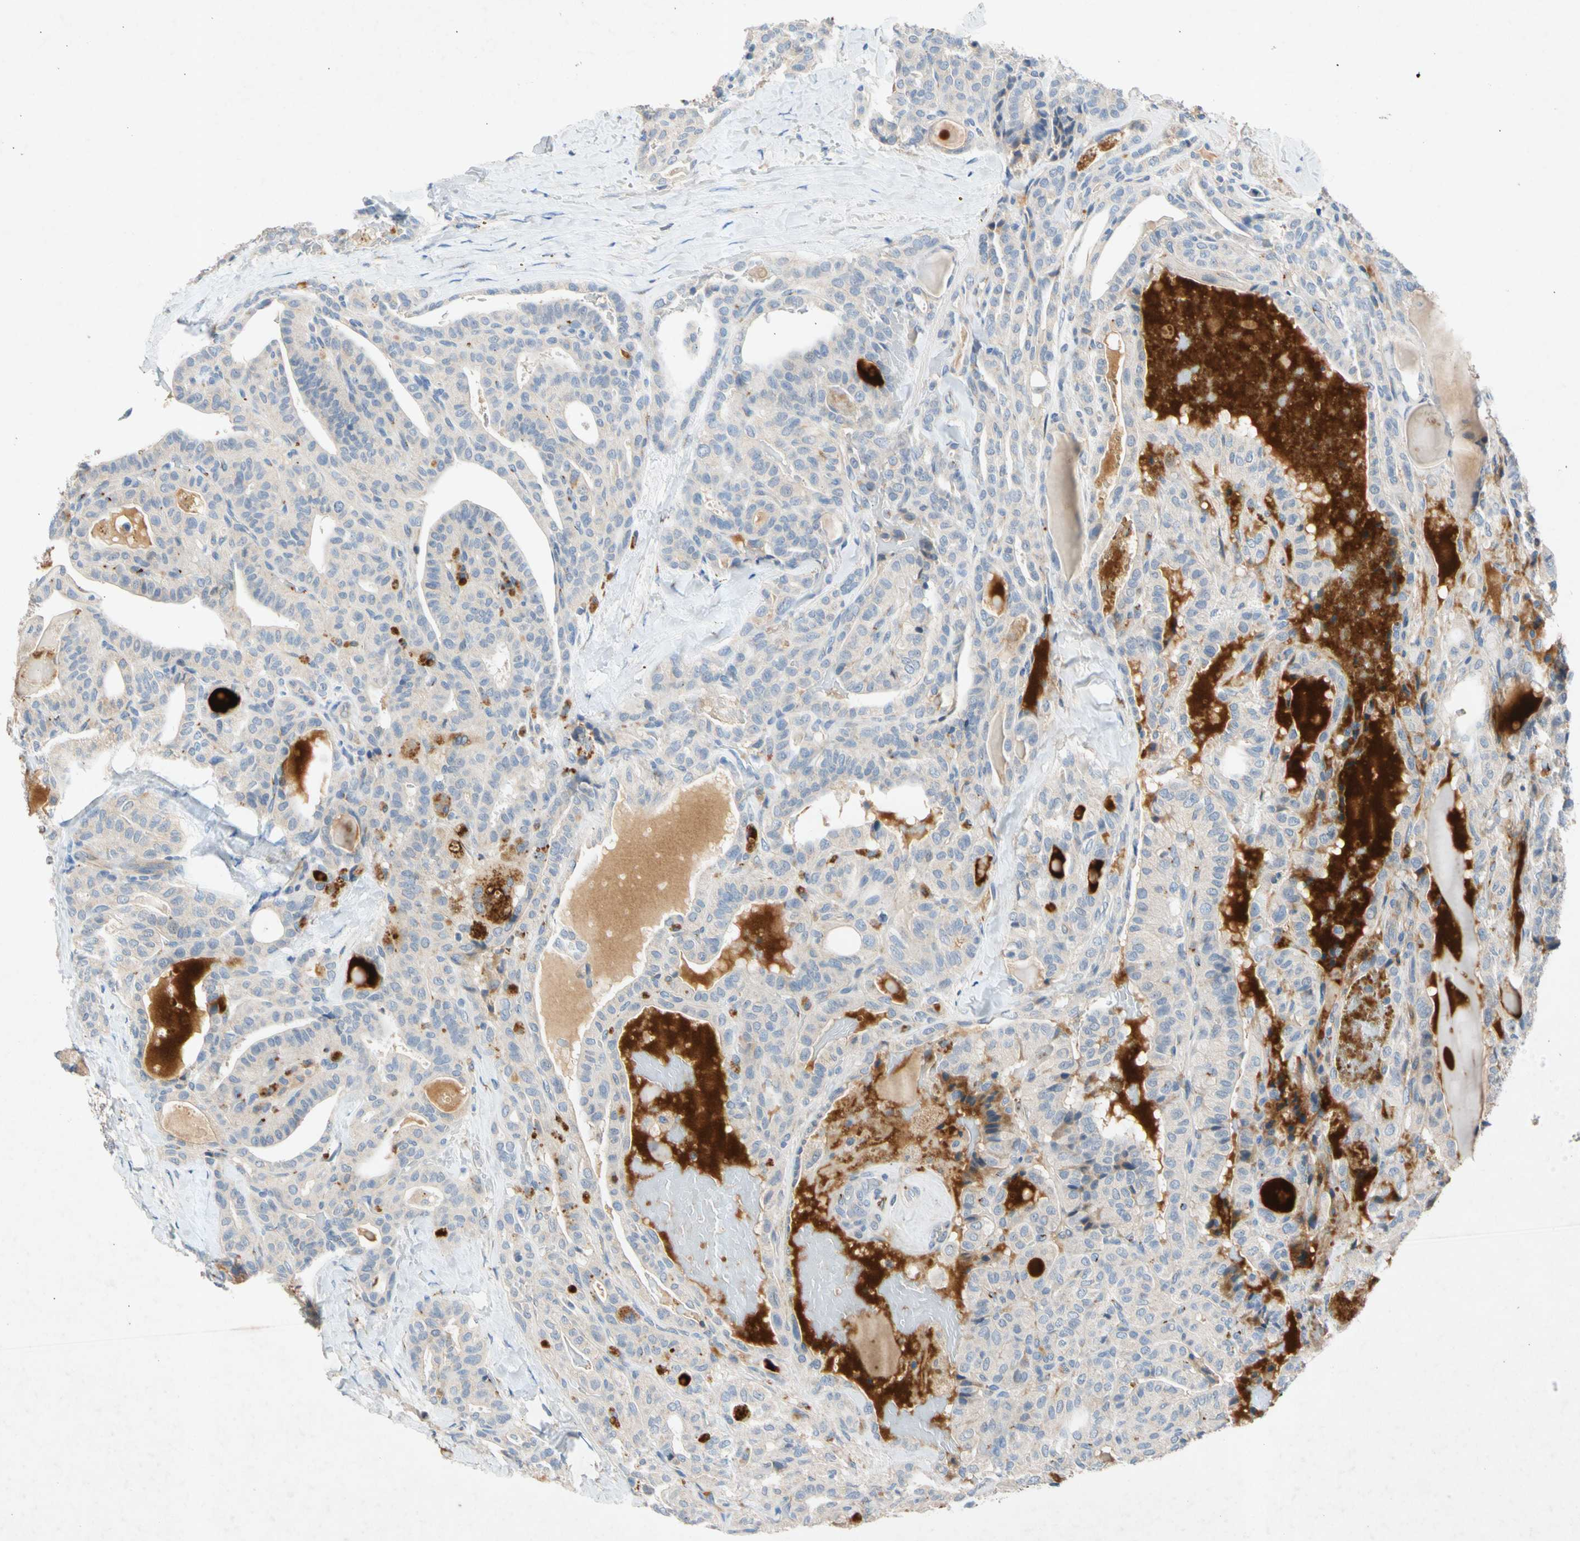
{"staining": {"intensity": "negative", "quantity": "none", "location": "none"}, "tissue": "thyroid cancer", "cell_type": "Tumor cells", "image_type": "cancer", "snomed": [{"axis": "morphology", "description": "Papillary adenocarcinoma, NOS"}, {"axis": "topography", "description": "Thyroid gland"}], "caption": "This is an IHC image of human thyroid papillary adenocarcinoma. There is no expression in tumor cells.", "gene": "GASK1B", "patient": {"sex": "male", "age": 77}}